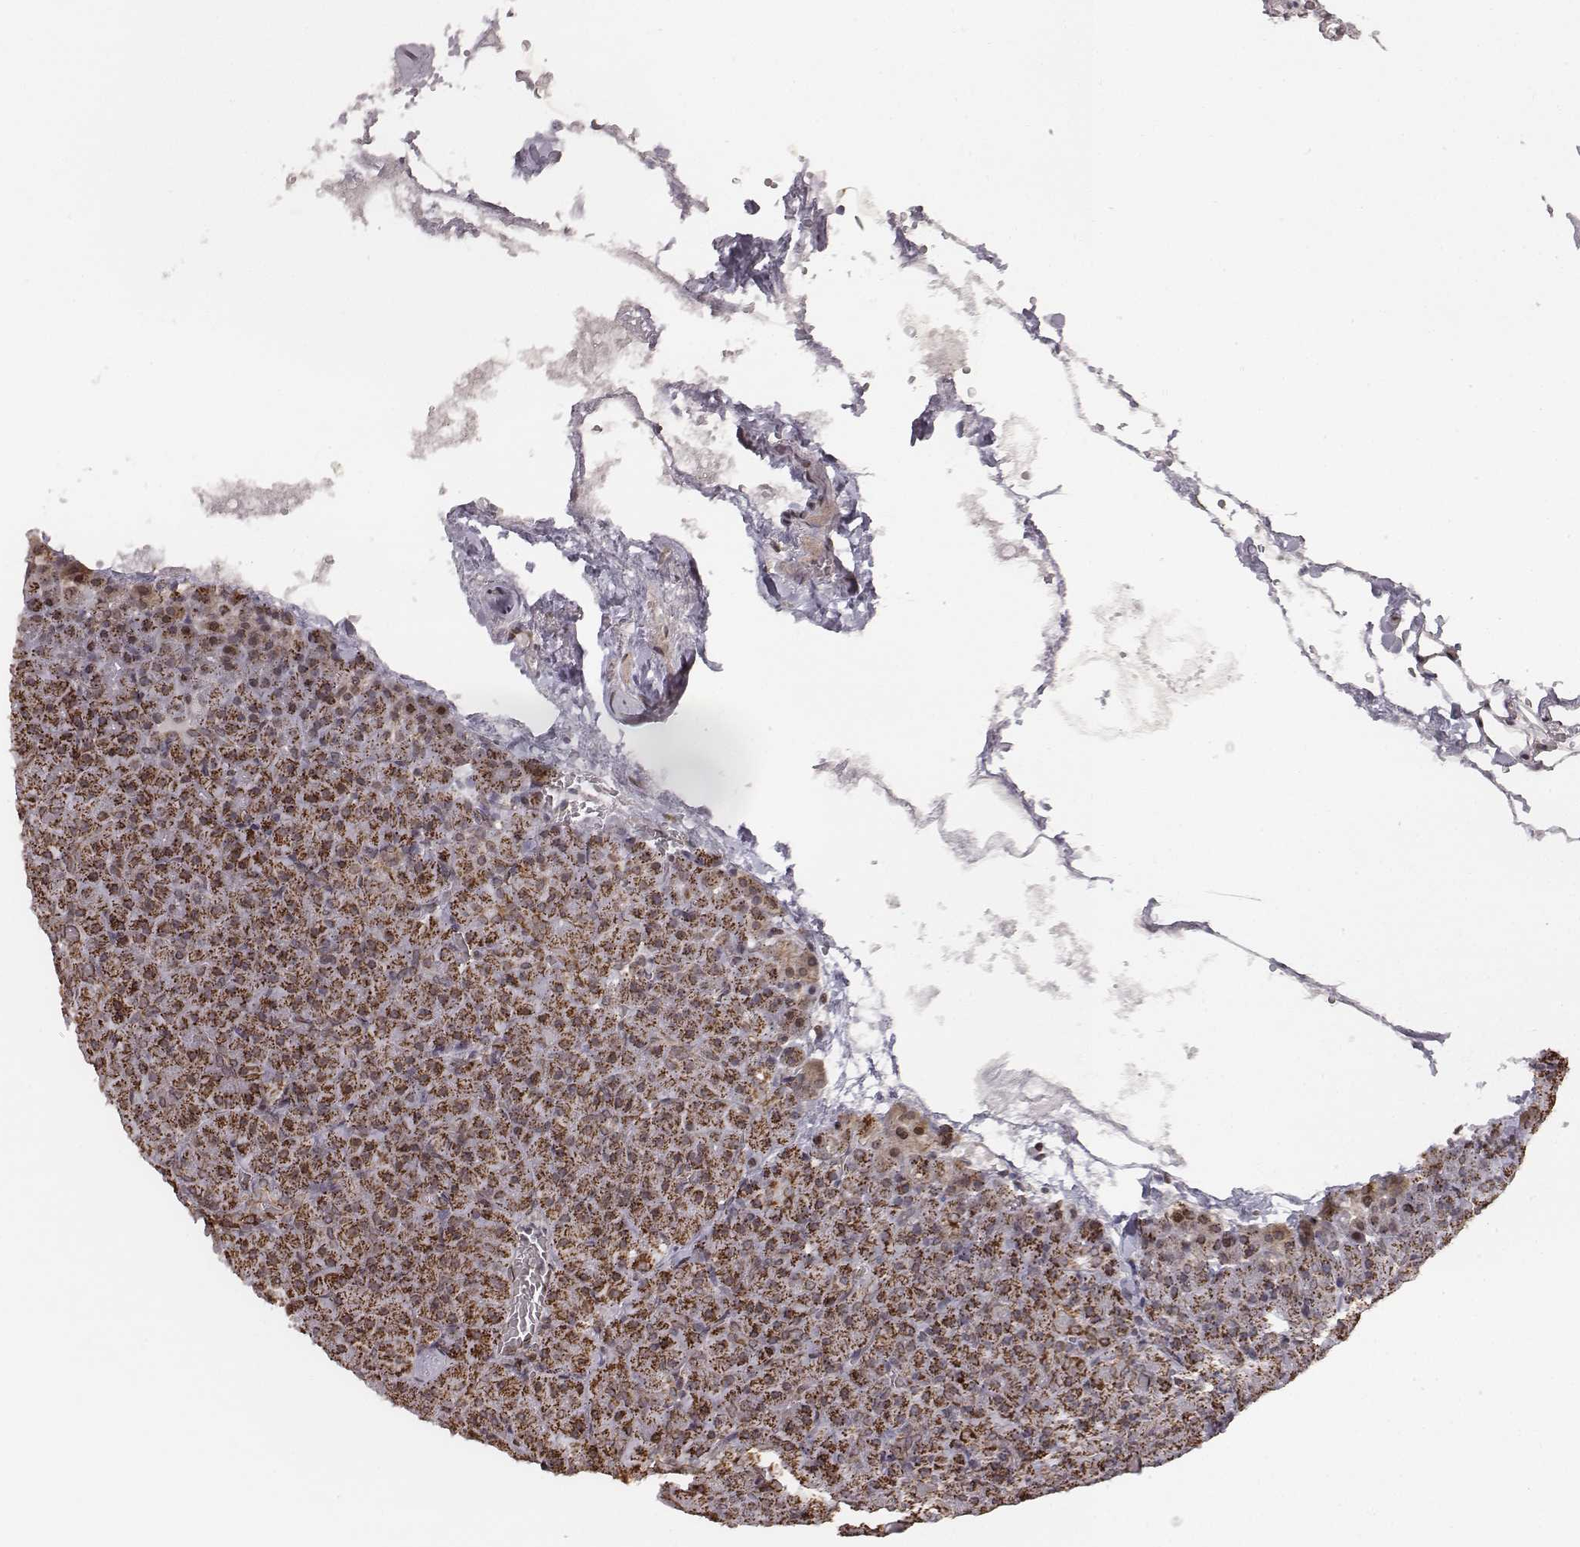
{"staining": {"intensity": "moderate", "quantity": ">75%", "location": "cytoplasmic/membranous"}, "tissue": "pancreas", "cell_type": "Exocrine glandular cells", "image_type": "normal", "snomed": [{"axis": "morphology", "description": "Normal tissue, NOS"}, {"axis": "topography", "description": "Pancreas"}], "caption": "Pancreas stained with DAB IHC demonstrates medium levels of moderate cytoplasmic/membranous expression in about >75% of exocrine glandular cells. The protein of interest is stained brown, and the nuclei are stained in blue (DAB (3,3'-diaminobenzidine) IHC with brightfield microscopy, high magnification).", "gene": "ACOT2", "patient": {"sex": "female", "age": 74}}